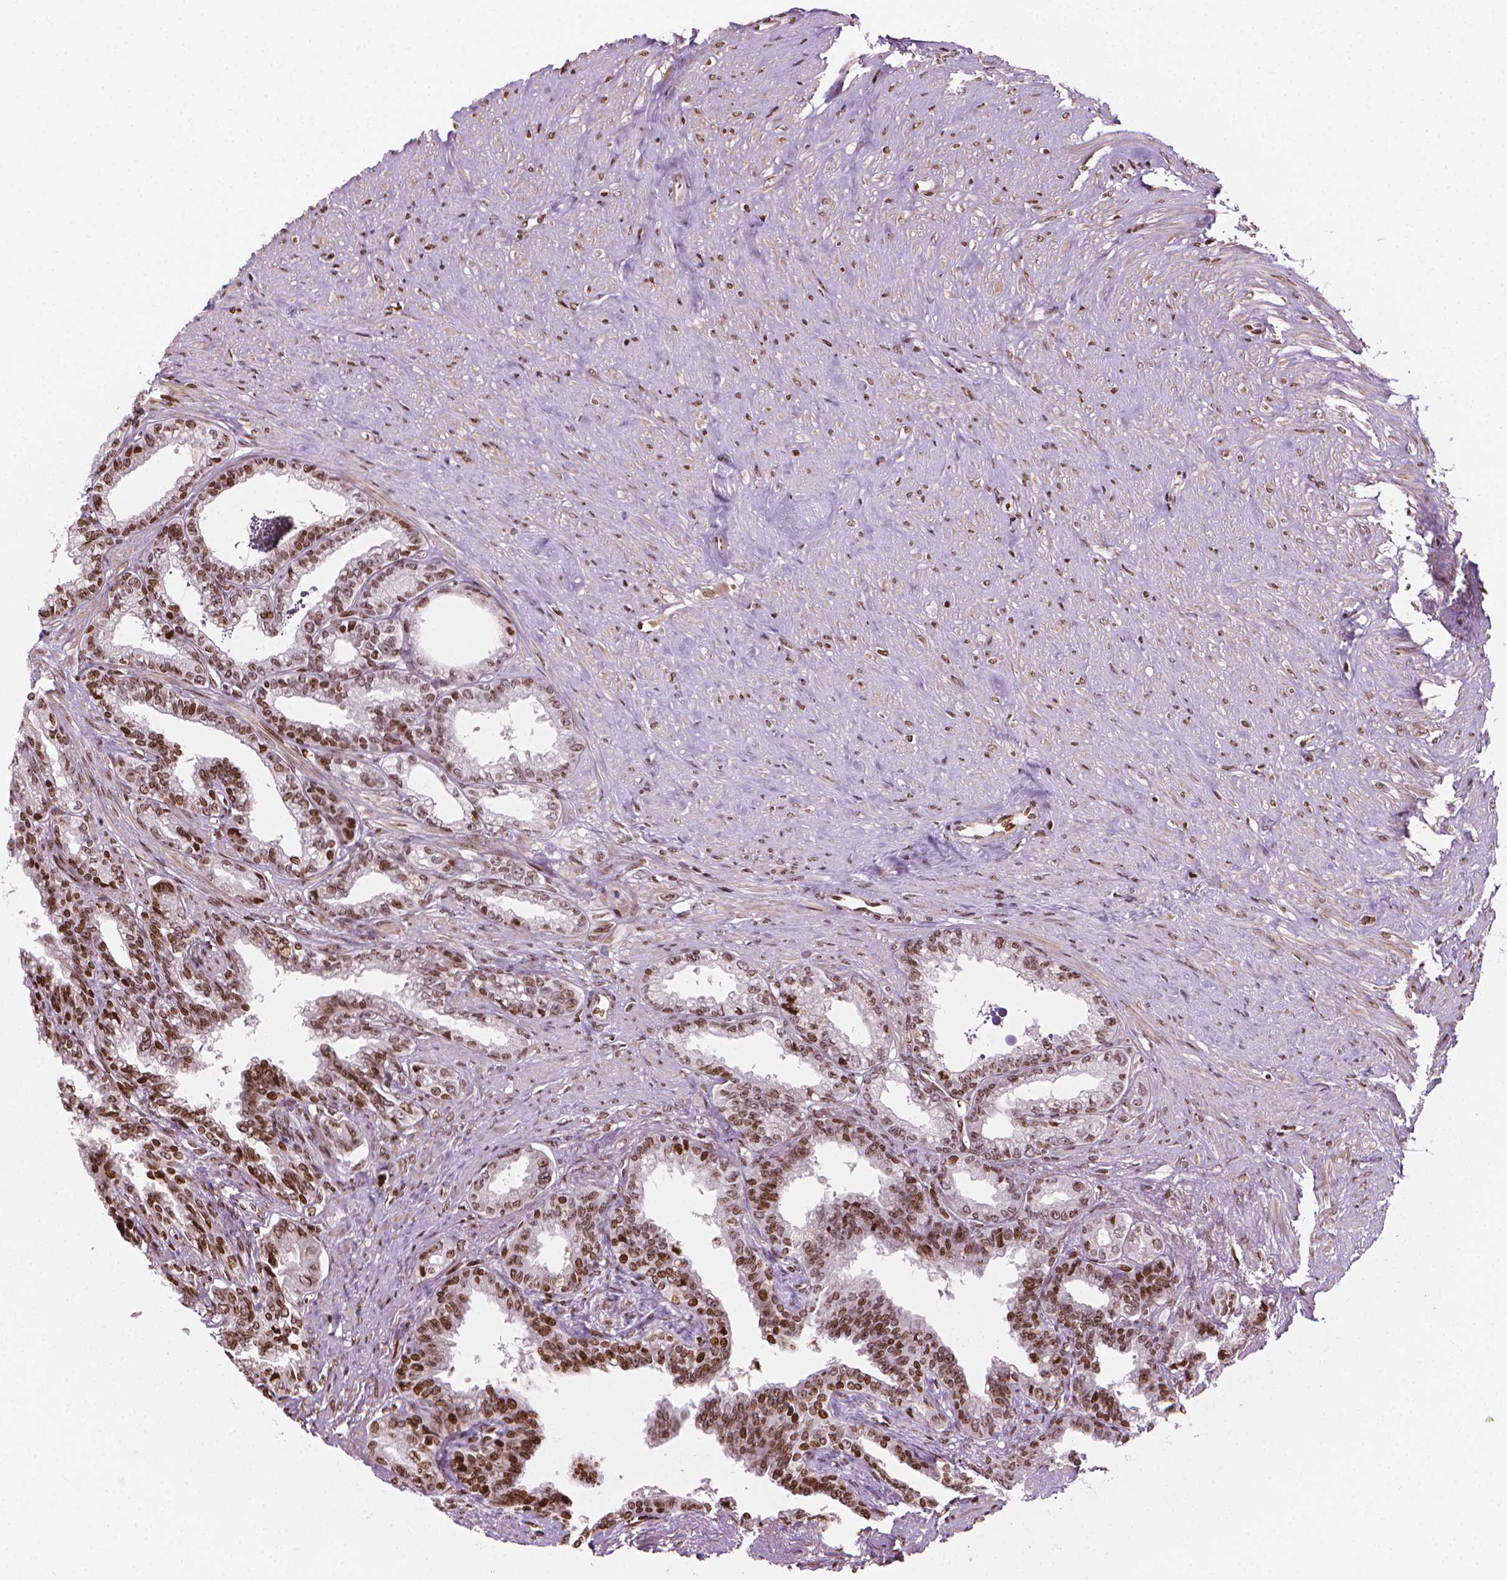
{"staining": {"intensity": "strong", "quantity": ">75%", "location": "nuclear"}, "tissue": "seminal vesicle", "cell_type": "Glandular cells", "image_type": "normal", "snomed": [{"axis": "morphology", "description": "Normal tissue, NOS"}, {"axis": "morphology", "description": "Urothelial carcinoma, NOS"}, {"axis": "topography", "description": "Urinary bladder"}, {"axis": "topography", "description": "Seminal veicle"}], "caption": "Immunohistochemical staining of normal human seminal vesicle demonstrates strong nuclear protein staining in approximately >75% of glandular cells.", "gene": "PIP4K2A", "patient": {"sex": "male", "age": 76}}